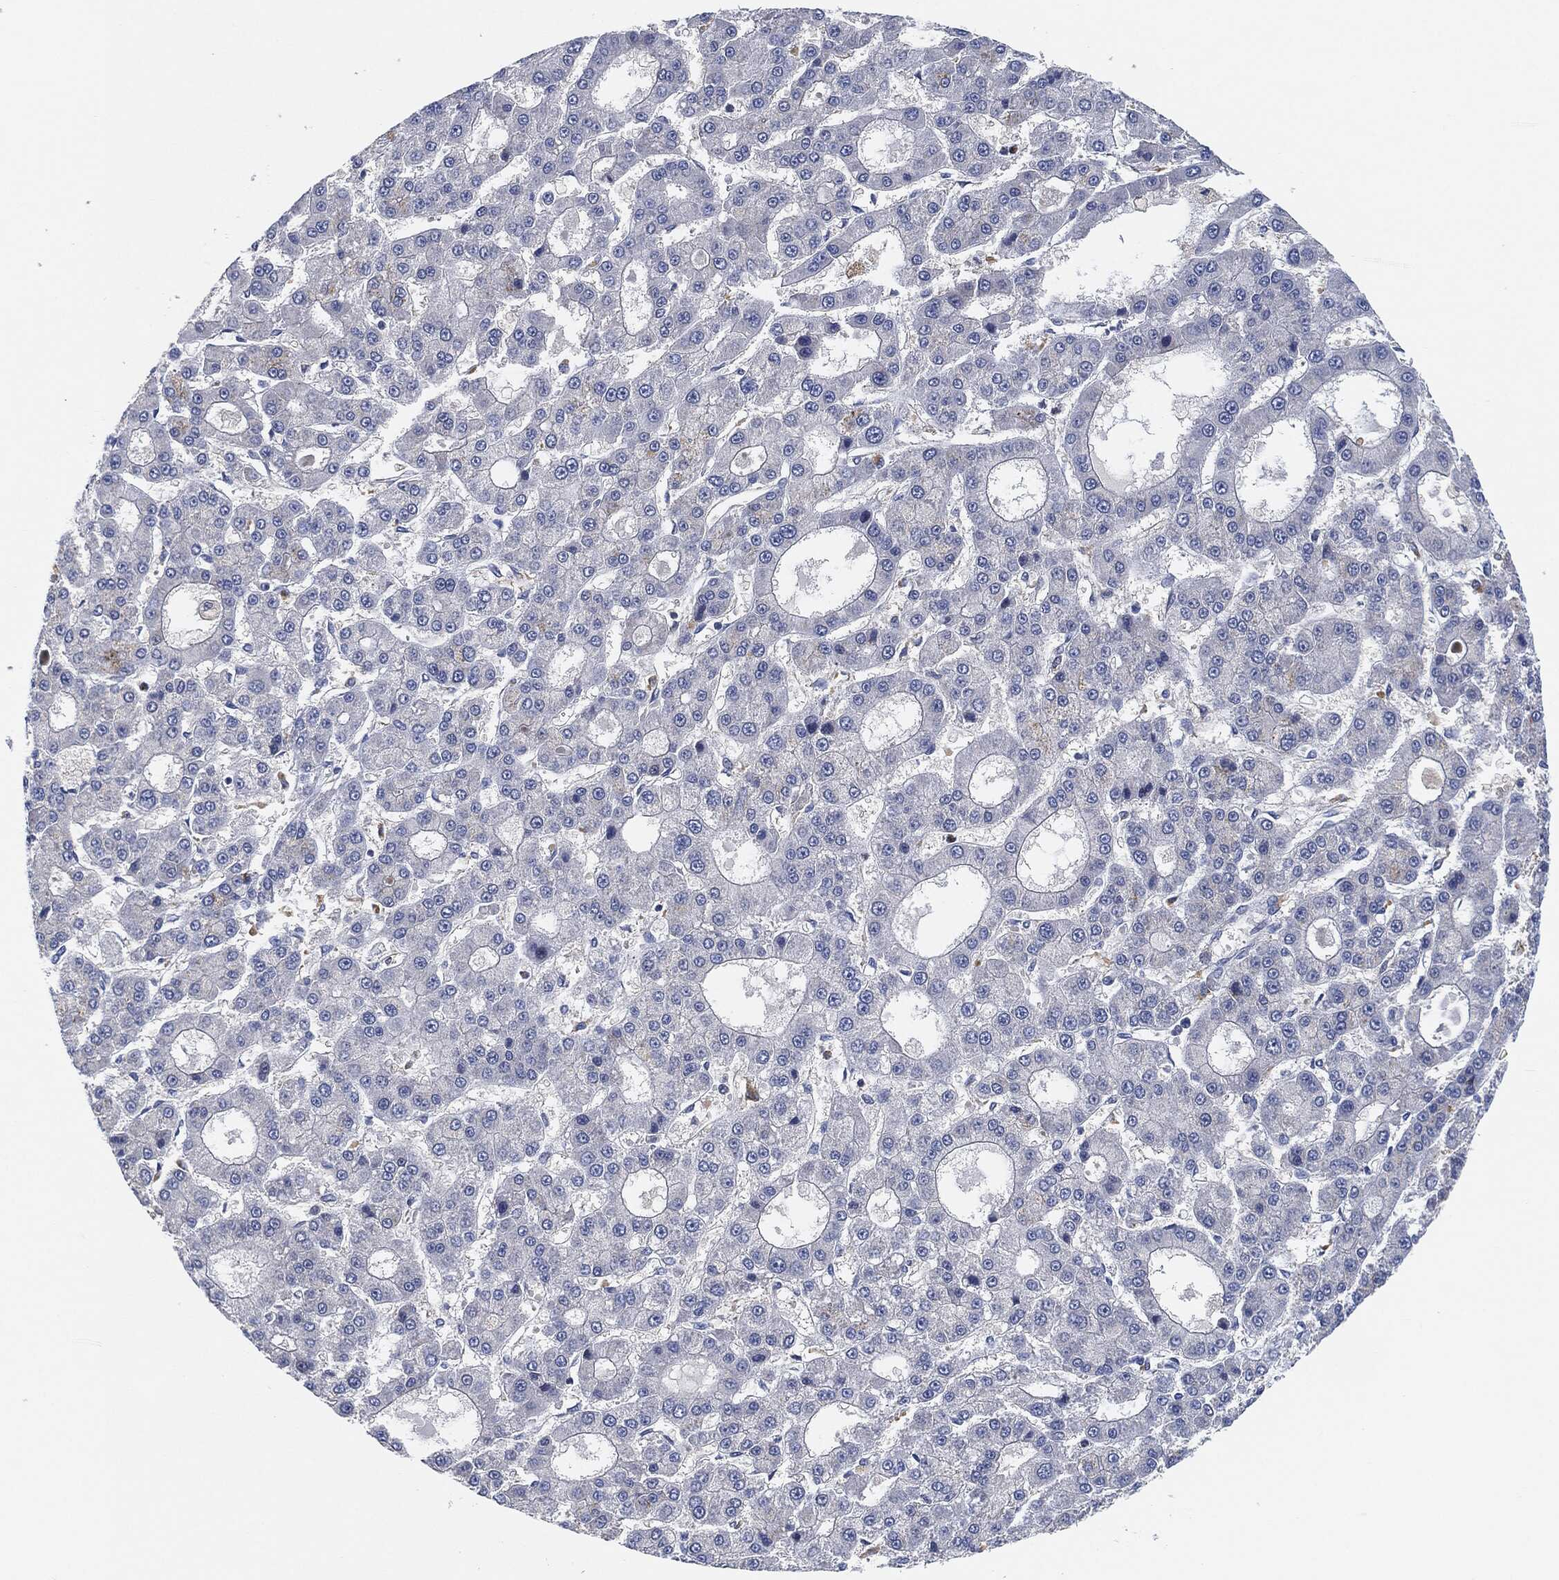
{"staining": {"intensity": "negative", "quantity": "none", "location": "none"}, "tissue": "liver cancer", "cell_type": "Tumor cells", "image_type": "cancer", "snomed": [{"axis": "morphology", "description": "Carcinoma, Hepatocellular, NOS"}, {"axis": "topography", "description": "Liver"}], "caption": "Human liver cancer stained for a protein using IHC demonstrates no expression in tumor cells.", "gene": "VSIG4", "patient": {"sex": "male", "age": 70}}